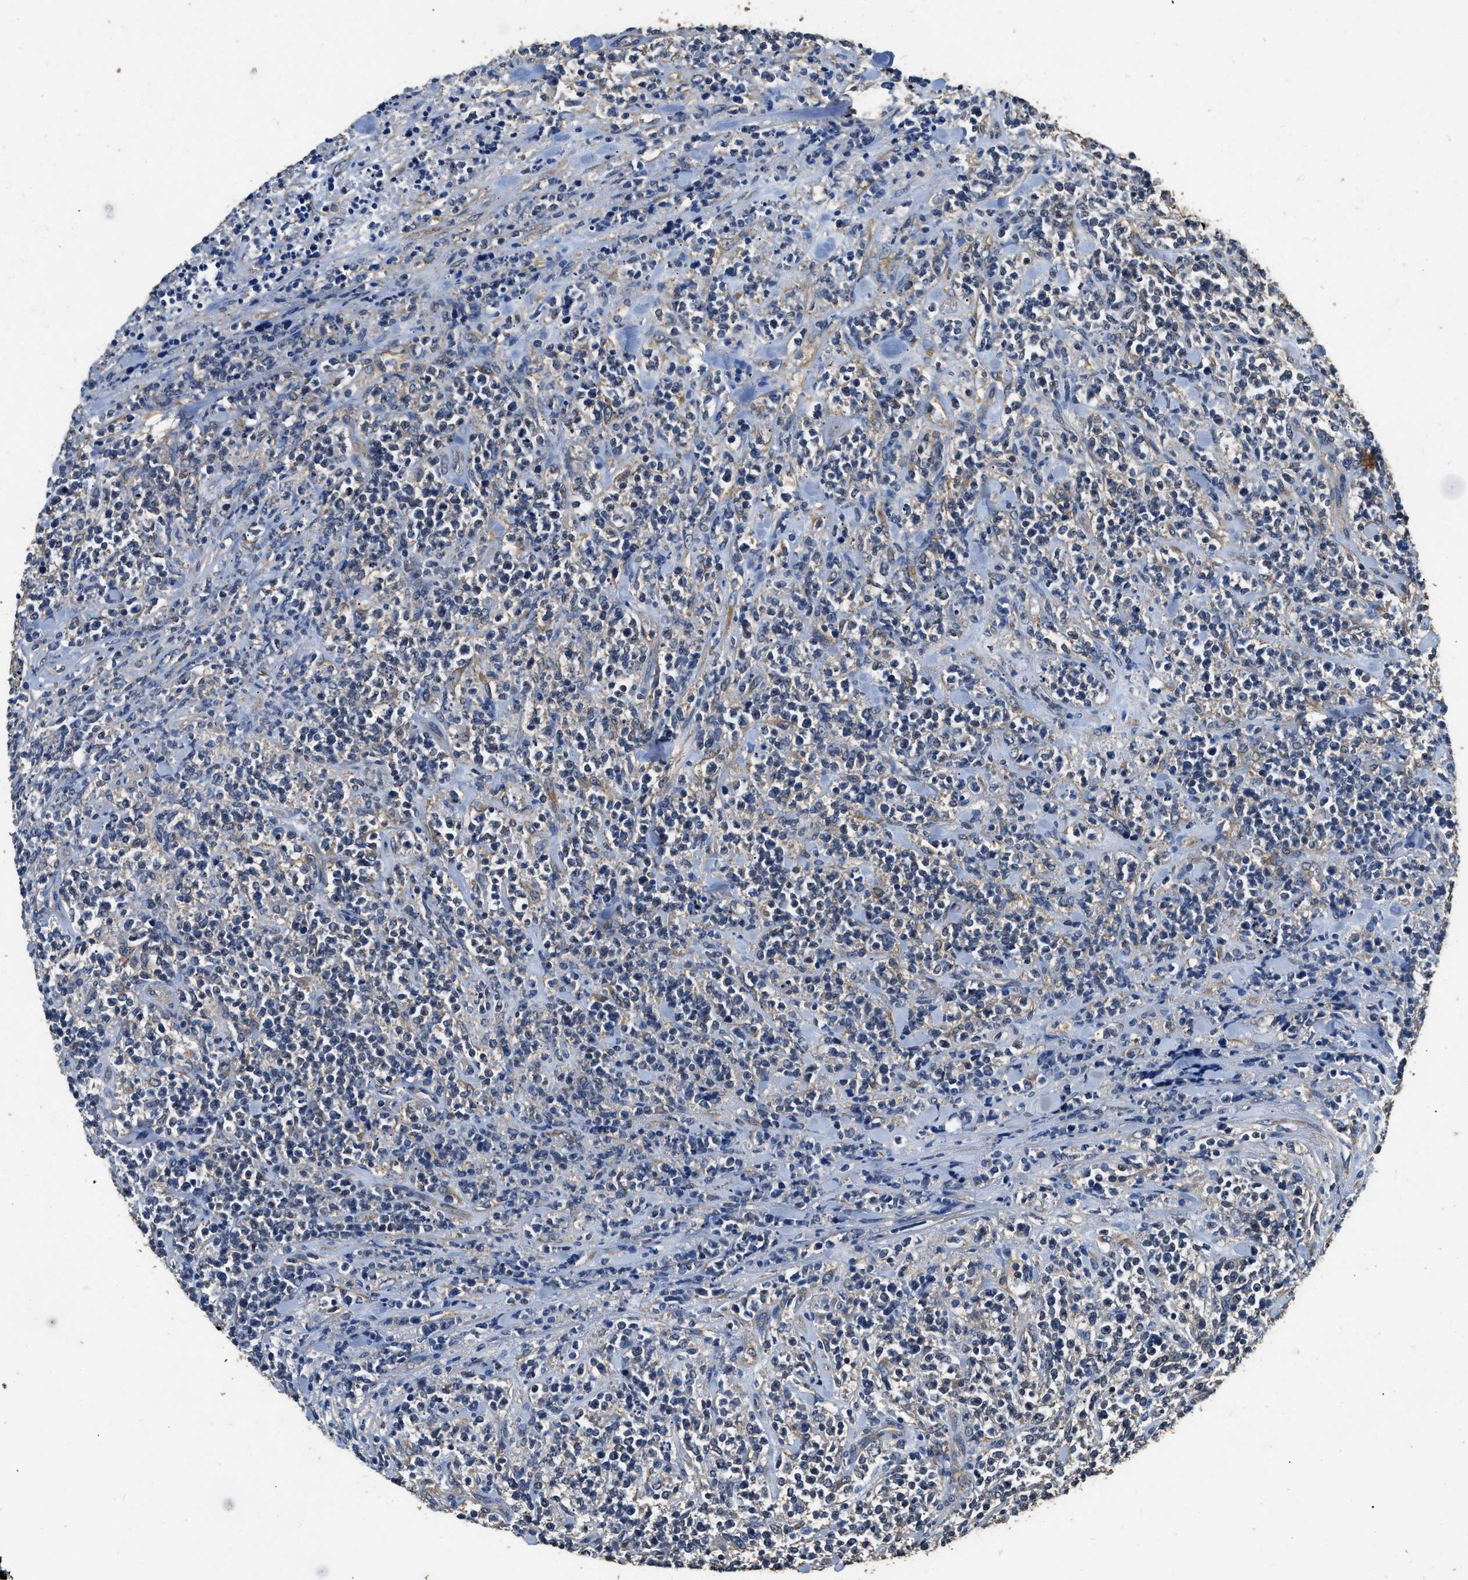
{"staining": {"intensity": "negative", "quantity": "none", "location": "none"}, "tissue": "lymphoma", "cell_type": "Tumor cells", "image_type": "cancer", "snomed": [{"axis": "morphology", "description": "Malignant lymphoma, non-Hodgkin's type, High grade"}, {"axis": "topography", "description": "Soft tissue"}], "caption": "High-grade malignant lymphoma, non-Hodgkin's type was stained to show a protein in brown. There is no significant positivity in tumor cells.", "gene": "MIB1", "patient": {"sex": "male", "age": 18}}